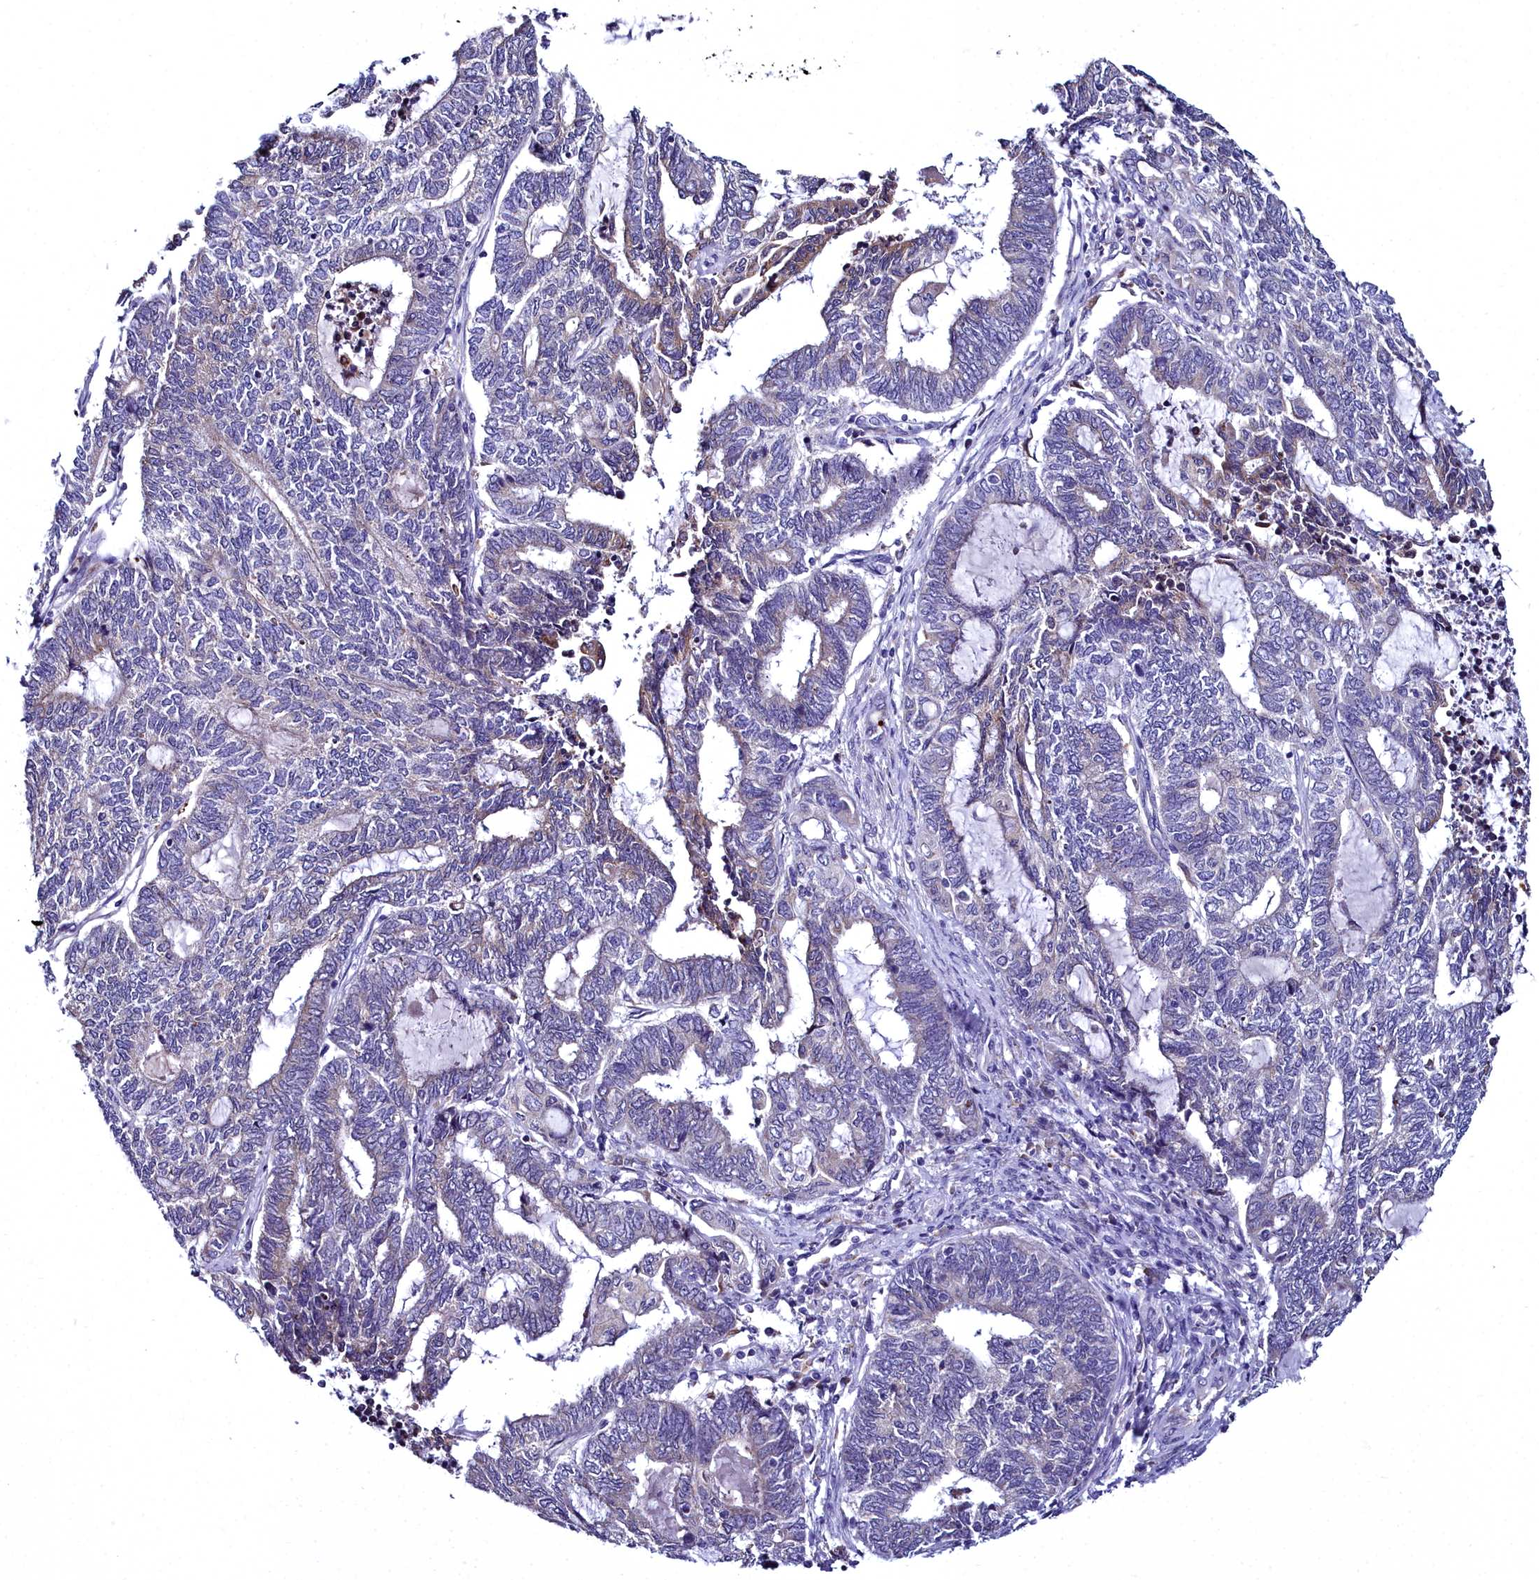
{"staining": {"intensity": "negative", "quantity": "none", "location": "none"}, "tissue": "endometrial cancer", "cell_type": "Tumor cells", "image_type": "cancer", "snomed": [{"axis": "morphology", "description": "Adenocarcinoma, NOS"}, {"axis": "topography", "description": "Uterus"}, {"axis": "topography", "description": "Endometrium"}], "caption": "IHC image of neoplastic tissue: human endometrial cancer stained with DAB reveals no significant protein staining in tumor cells.", "gene": "ELAPOR2", "patient": {"sex": "female", "age": 70}}